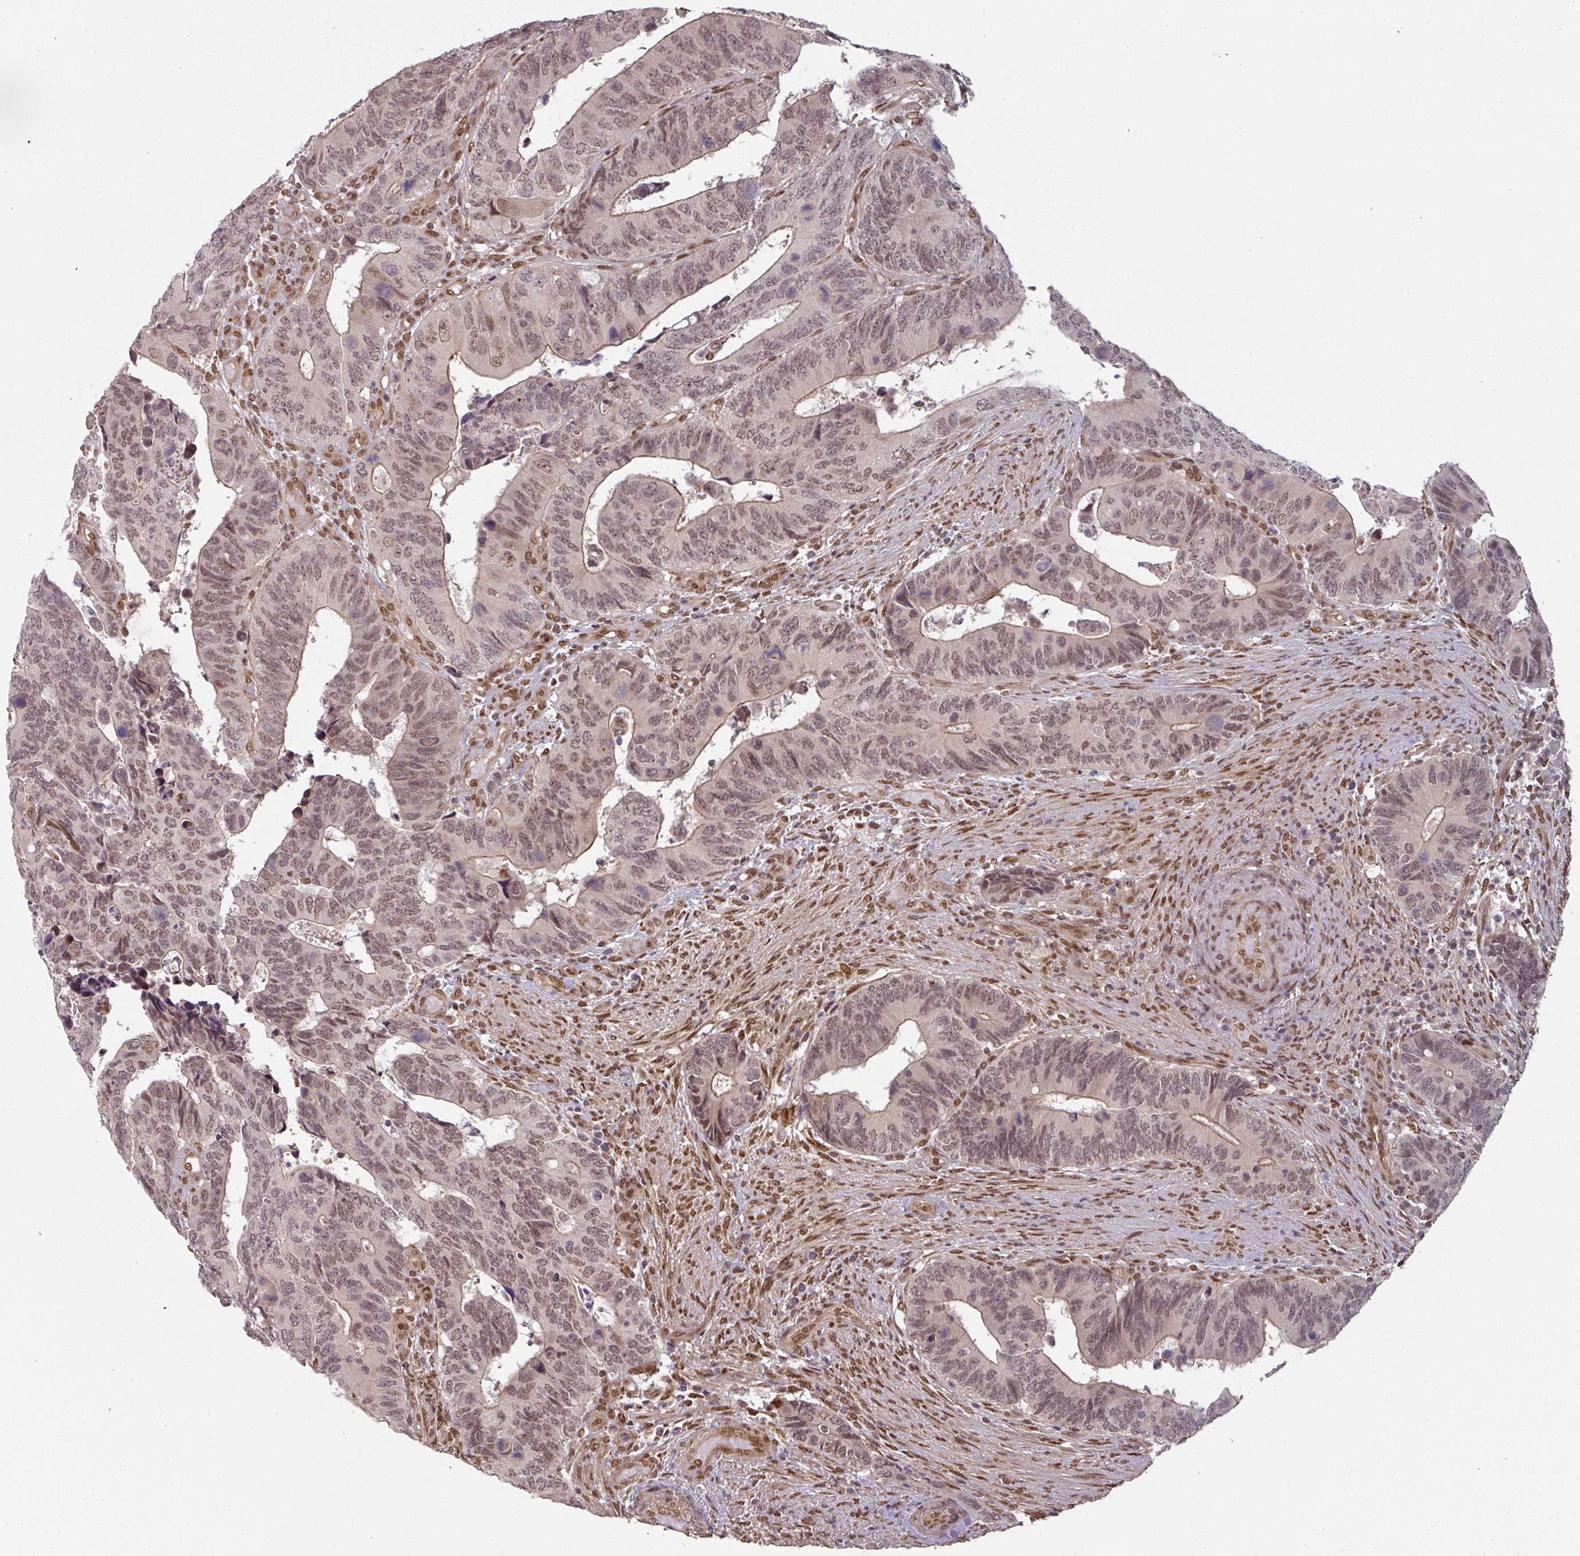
{"staining": {"intensity": "moderate", "quantity": ">75%", "location": "nuclear"}, "tissue": "colorectal cancer", "cell_type": "Tumor cells", "image_type": "cancer", "snomed": [{"axis": "morphology", "description": "Adenocarcinoma, NOS"}, {"axis": "topography", "description": "Colon"}], "caption": "DAB immunohistochemical staining of human colorectal cancer demonstrates moderate nuclear protein positivity in approximately >75% of tumor cells.", "gene": "SIK3", "patient": {"sex": "male", "age": 87}}